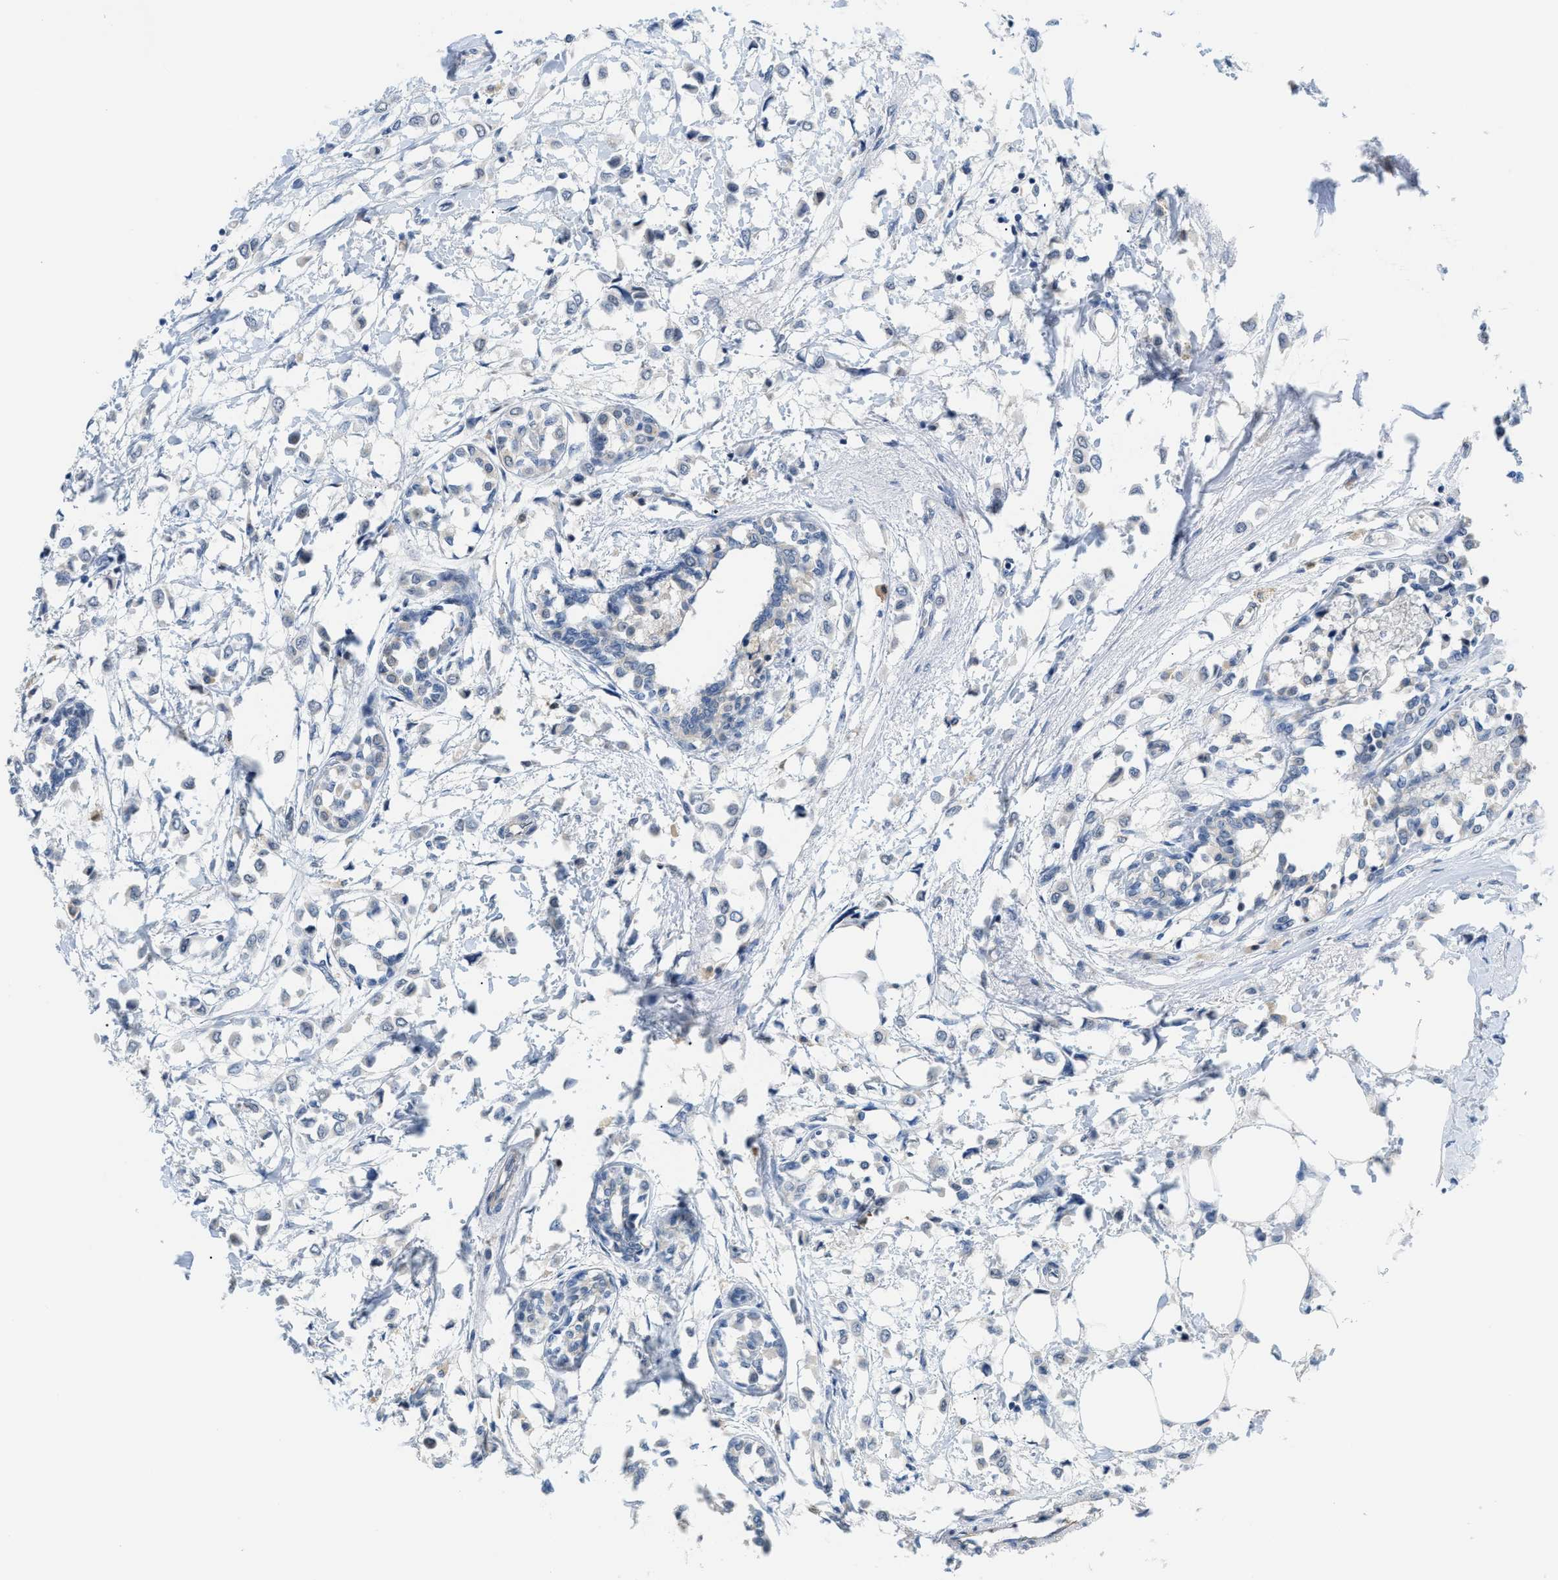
{"staining": {"intensity": "negative", "quantity": "none", "location": "none"}, "tissue": "breast cancer", "cell_type": "Tumor cells", "image_type": "cancer", "snomed": [{"axis": "morphology", "description": "Lobular carcinoma"}, {"axis": "topography", "description": "Breast"}], "caption": "The image demonstrates no significant positivity in tumor cells of lobular carcinoma (breast).", "gene": "PSAT1", "patient": {"sex": "female", "age": 51}}